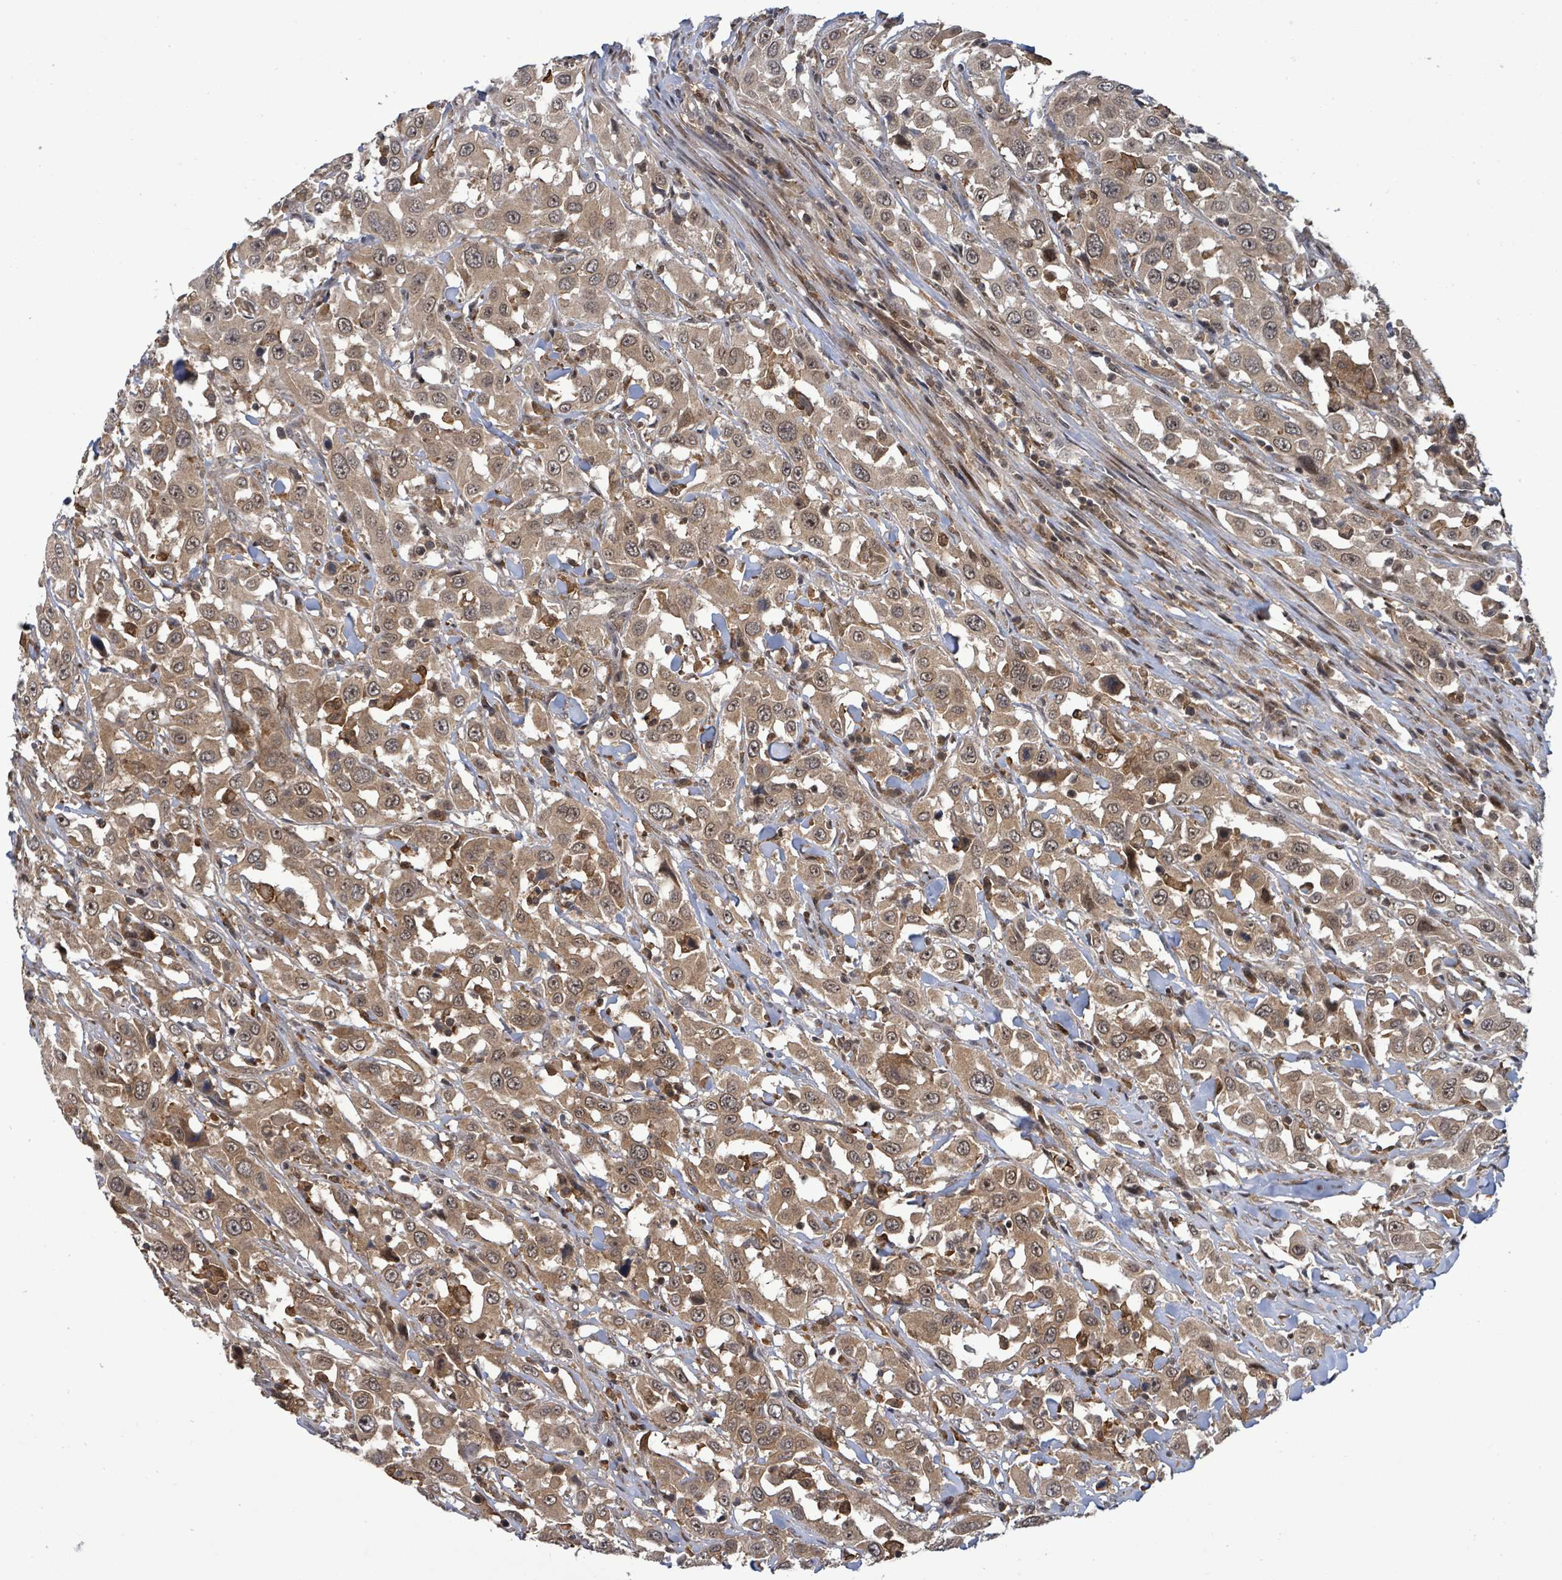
{"staining": {"intensity": "moderate", "quantity": ">75%", "location": "cytoplasmic/membranous,nuclear"}, "tissue": "urothelial cancer", "cell_type": "Tumor cells", "image_type": "cancer", "snomed": [{"axis": "morphology", "description": "Urothelial carcinoma, High grade"}, {"axis": "topography", "description": "Urinary bladder"}], "caption": "A brown stain labels moderate cytoplasmic/membranous and nuclear positivity of a protein in high-grade urothelial carcinoma tumor cells. Nuclei are stained in blue.", "gene": "FBXO6", "patient": {"sex": "male", "age": 61}}